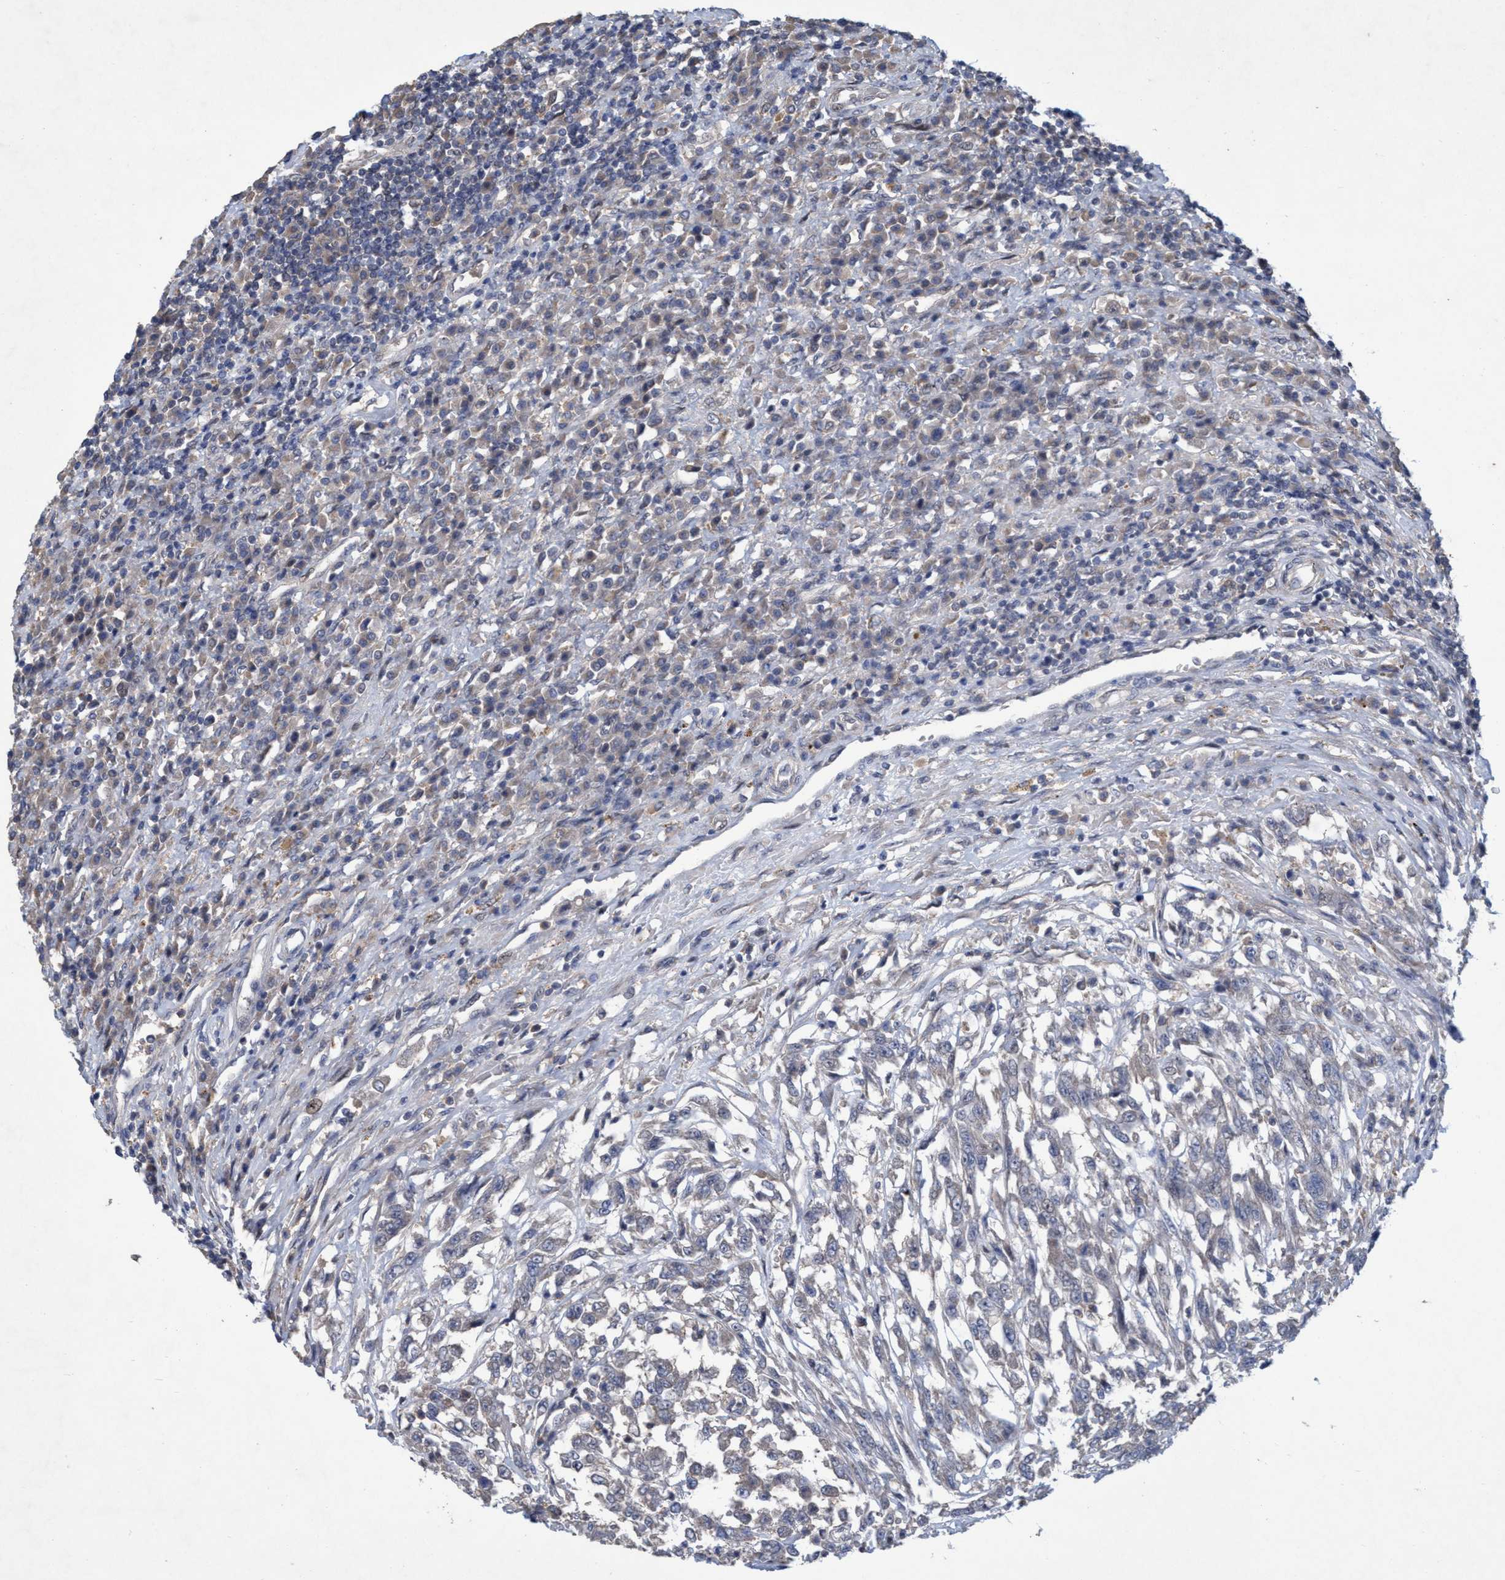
{"staining": {"intensity": "negative", "quantity": "none", "location": "none"}, "tissue": "urothelial cancer", "cell_type": "Tumor cells", "image_type": "cancer", "snomed": [{"axis": "morphology", "description": "Urothelial carcinoma, High grade"}, {"axis": "topography", "description": "Urinary bladder"}], "caption": "Tumor cells are negative for brown protein staining in urothelial carcinoma (high-grade).", "gene": "ZNF677", "patient": {"sex": "male", "age": 46}}